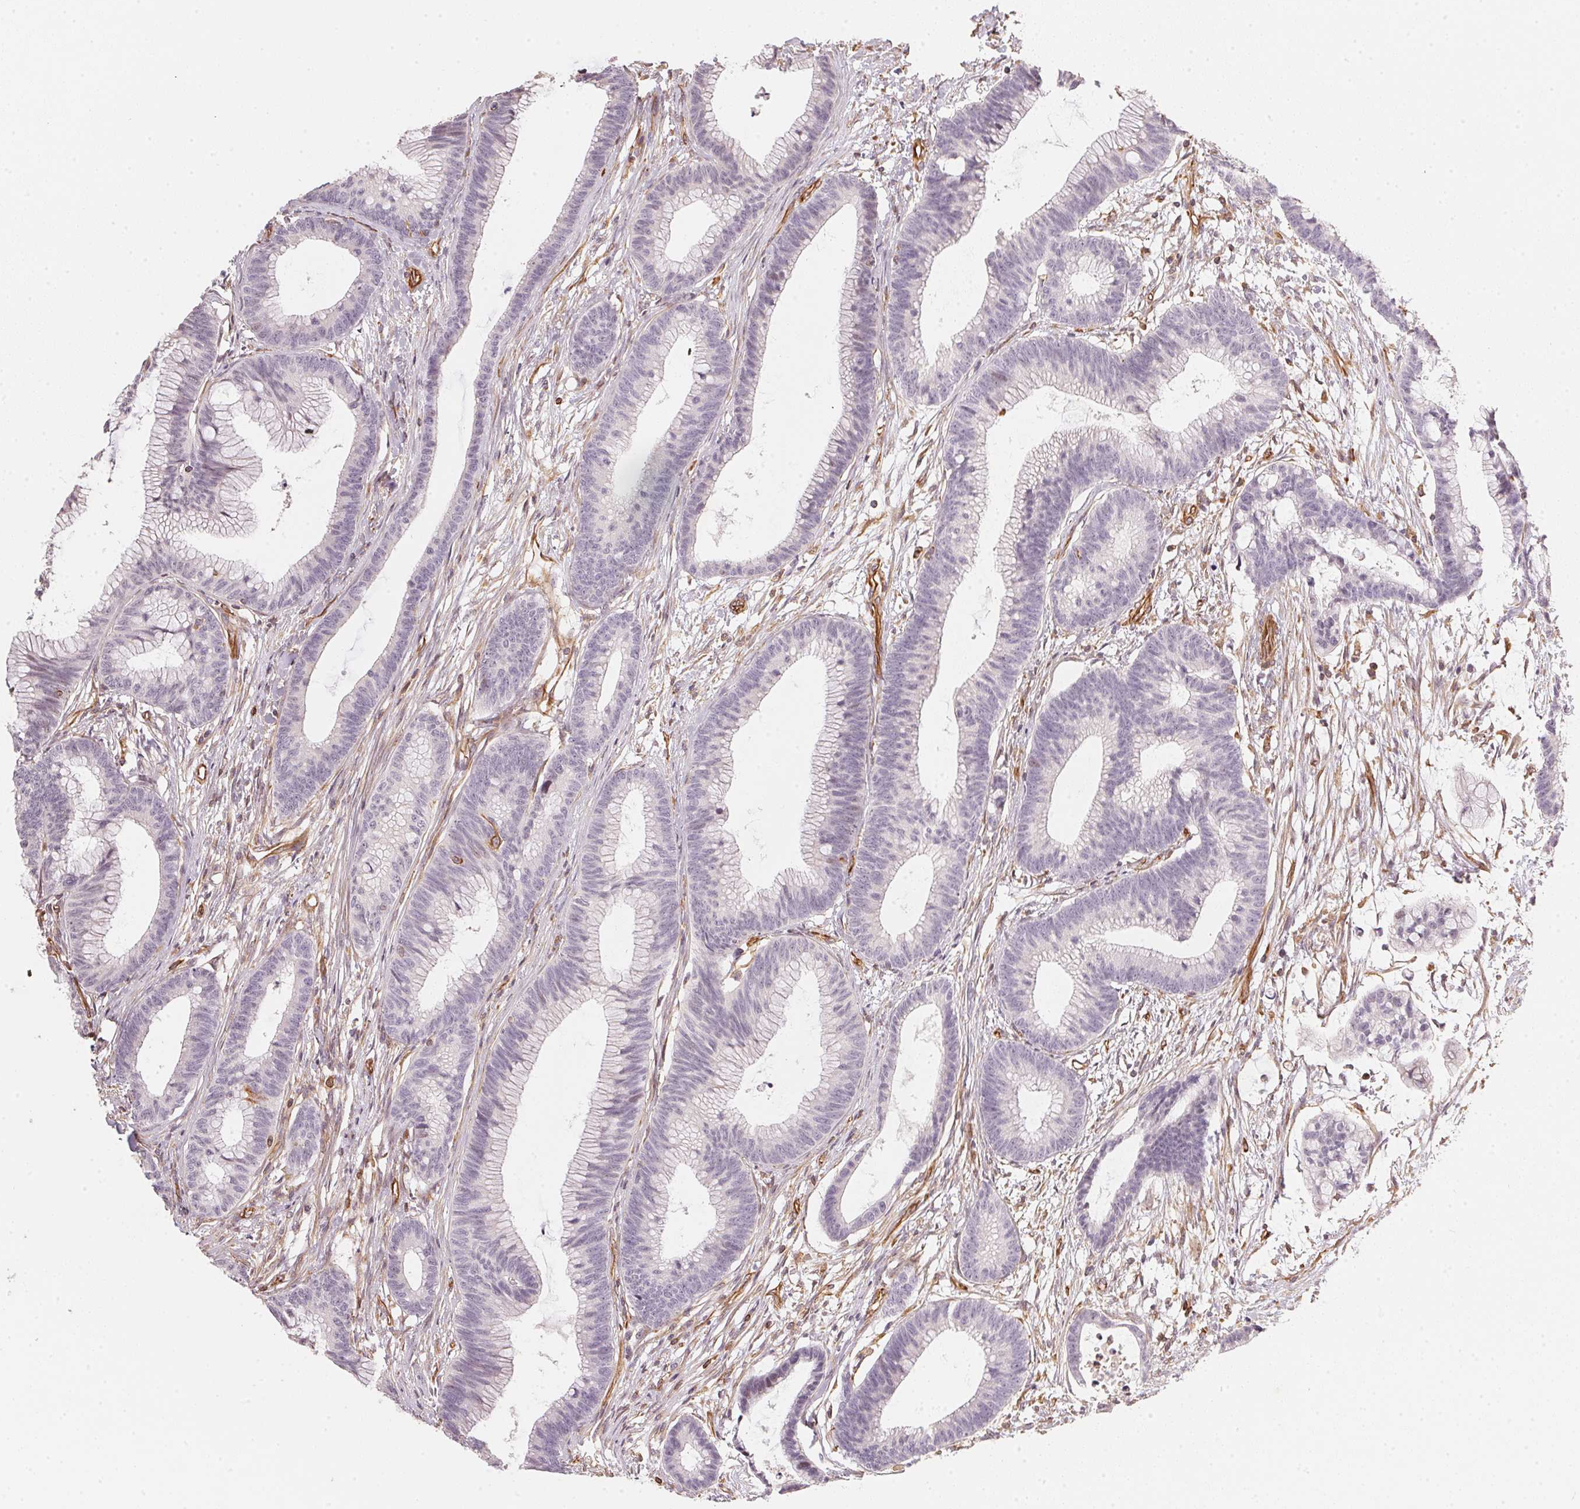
{"staining": {"intensity": "negative", "quantity": "none", "location": "none"}, "tissue": "colorectal cancer", "cell_type": "Tumor cells", "image_type": "cancer", "snomed": [{"axis": "morphology", "description": "Adenocarcinoma, NOS"}, {"axis": "topography", "description": "Colon"}], "caption": "Immunohistochemical staining of colorectal cancer shows no significant positivity in tumor cells.", "gene": "FOXR2", "patient": {"sex": "female", "age": 78}}